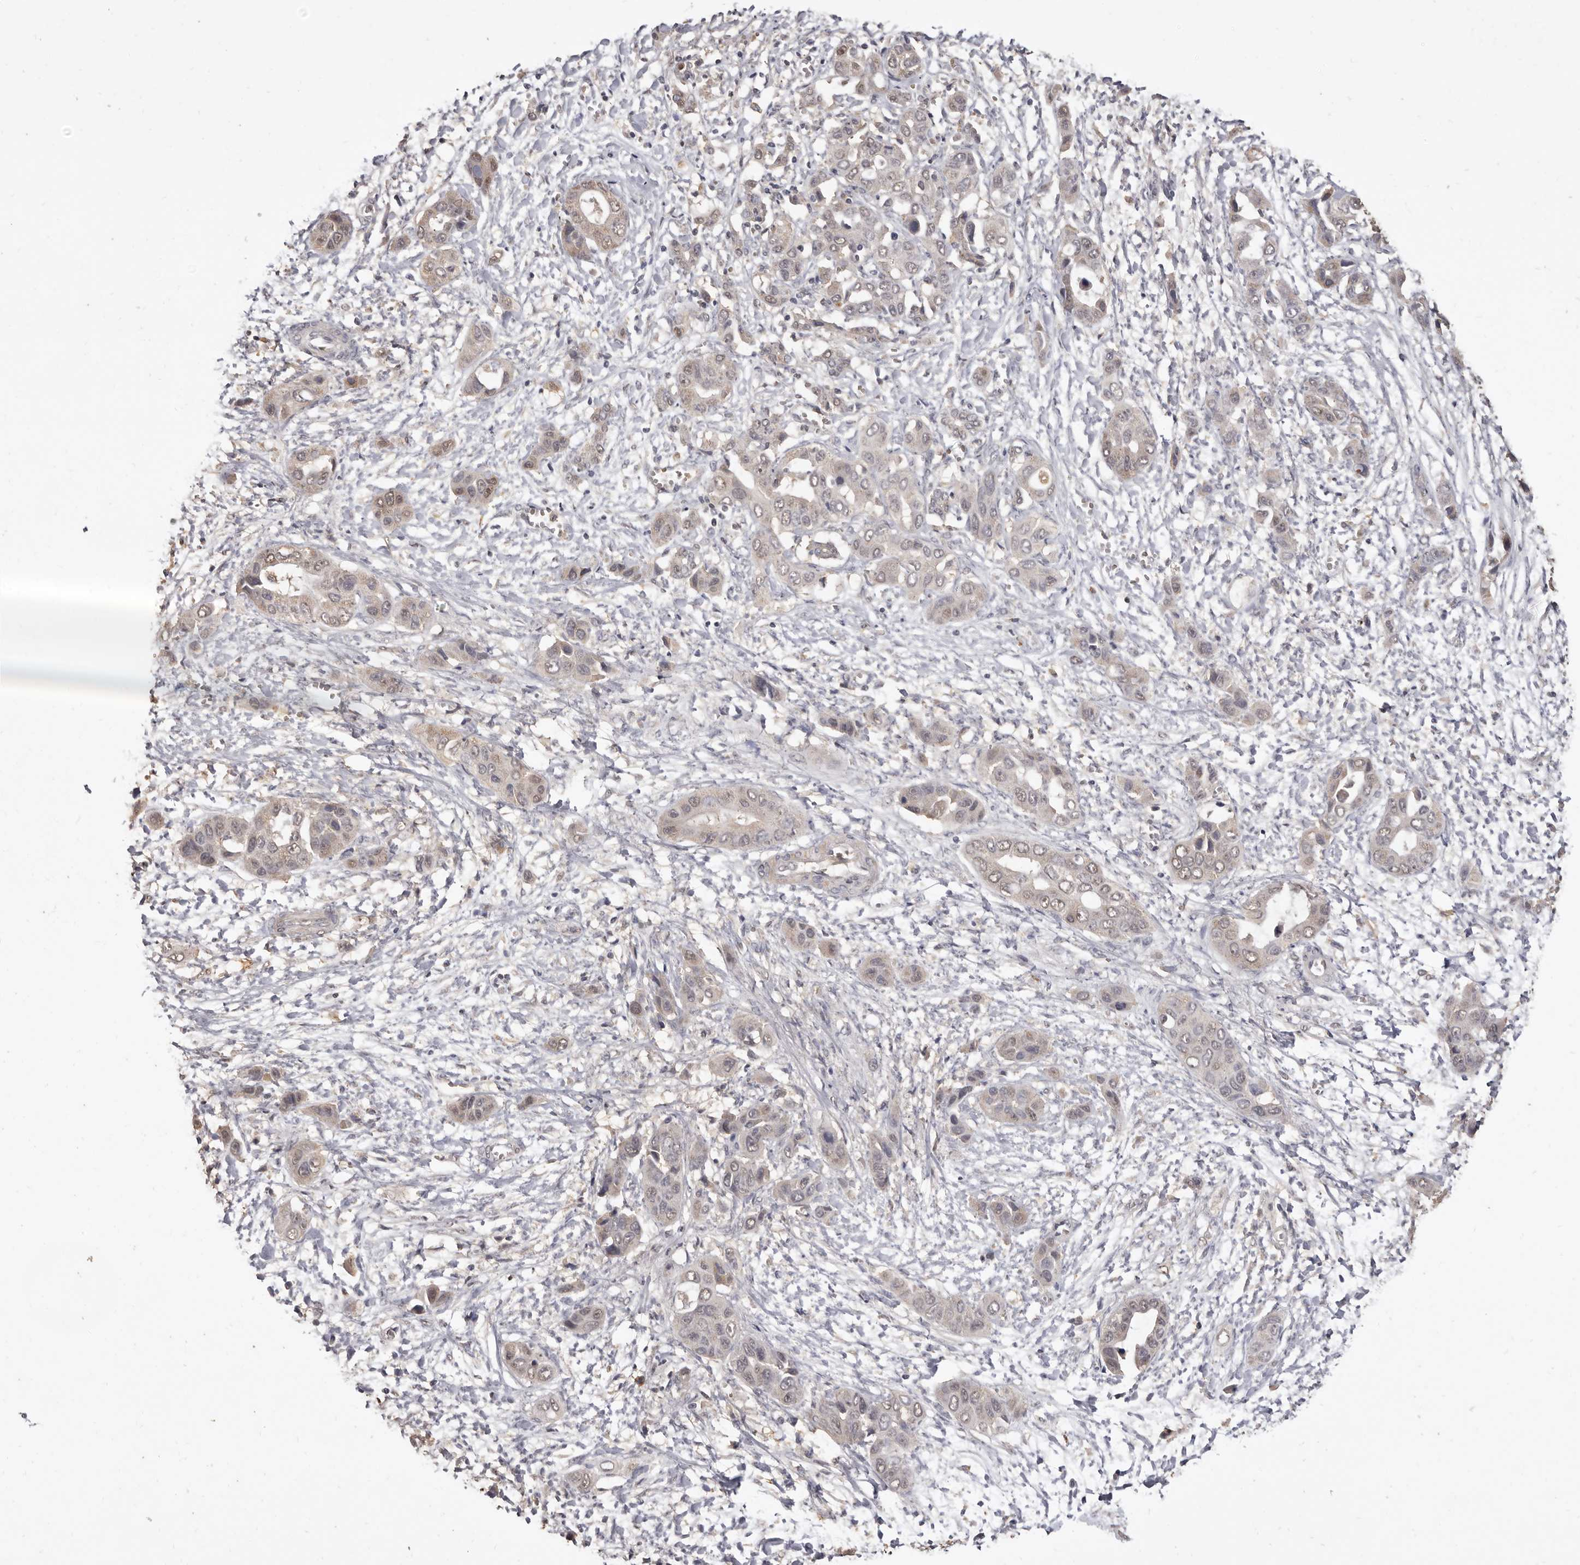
{"staining": {"intensity": "moderate", "quantity": "<25%", "location": "nuclear"}, "tissue": "liver cancer", "cell_type": "Tumor cells", "image_type": "cancer", "snomed": [{"axis": "morphology", "description": "Cholangiocarcinoma"}, {"axis": "topography", "description": "Liver"}], "caption": "Protein expression analysis of human liver cholangiocarcinoma reveals moderate nuclear expression in approximately <25% of tumor cells.", "gene": "INAVA", "patient": {"sex": "female", "age": 52}}